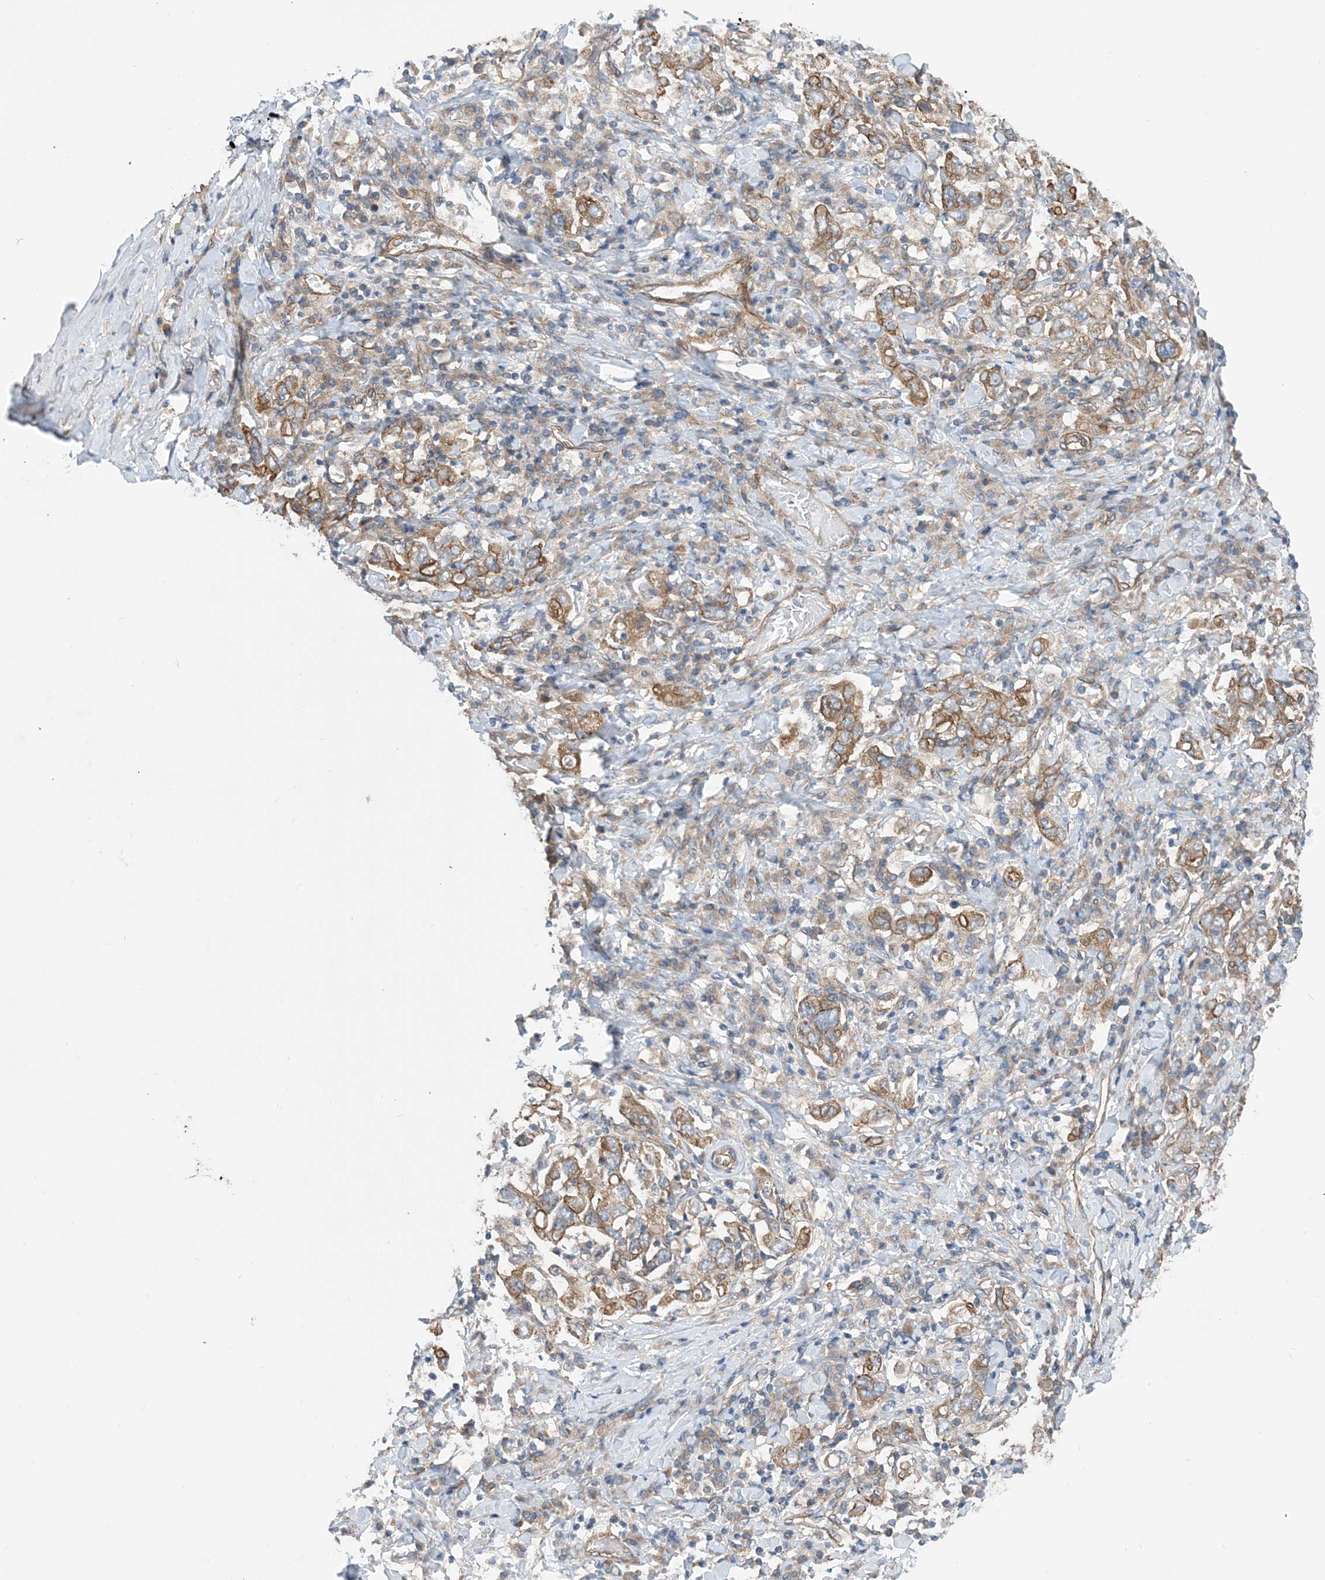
{"staining": {"intensity": "moderate", "quantity": ">75%", "location": "cytoplasmic/membranous"}, "tissue": "stomach cancer", "cell_type": "Tumor cells", "image_type": "cancer", "snomed": [{"axis": "morphology", "description": "Adenocarcinoma, NOS"}, {"axis": "topography", "description": "Stomach, upper"}], "caption": "Adenocarcinoma (stomach) tissue exhibits moderate cytoplasmic/membranous staining in about >75% of tumor cells", "gene": "EHBP1", "patient": {"sex": "male", "age": 62}}